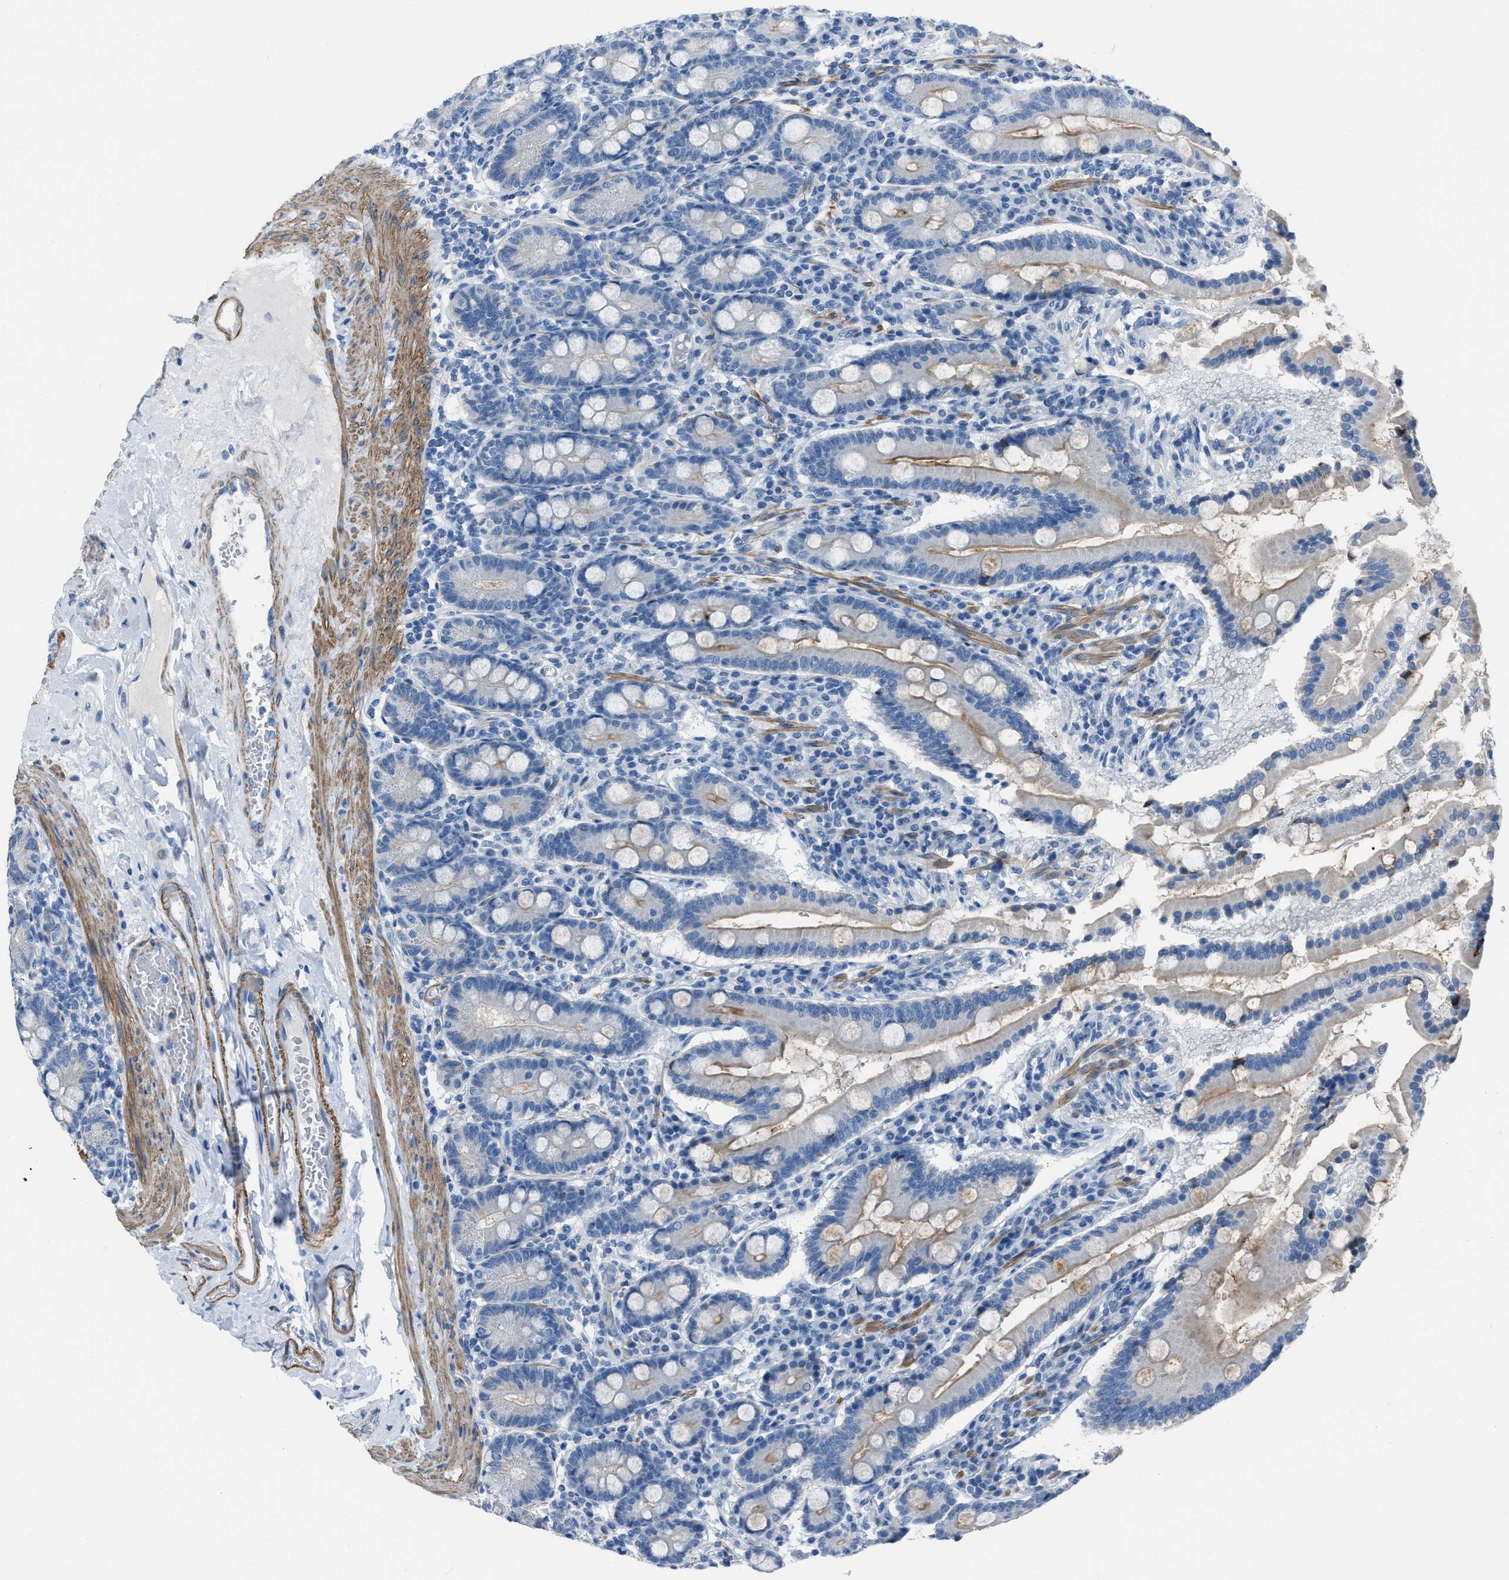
{"staining": {"intensity": "strong", "quantity": "<25%", "location": "cytoplasmic/membranous"}, "tissue": "duodenum", "cell_type": "Glandular cells", "image_type": "normal", "snomed": [{"axis": "morphology", "description": "Normal tissue, NOS"}, {"axis": "topography", "description": "Duodenum"}], "caption": "Protein expression analysis of normal human duodenum reveals strong cytoplasmic/membranous expression in about <25% of glandular cells. (DAB IHC with brightfield microscopy, high magnification).", "gene": "SPATC1L", "patient": {"sex": "male", "age": 50}}